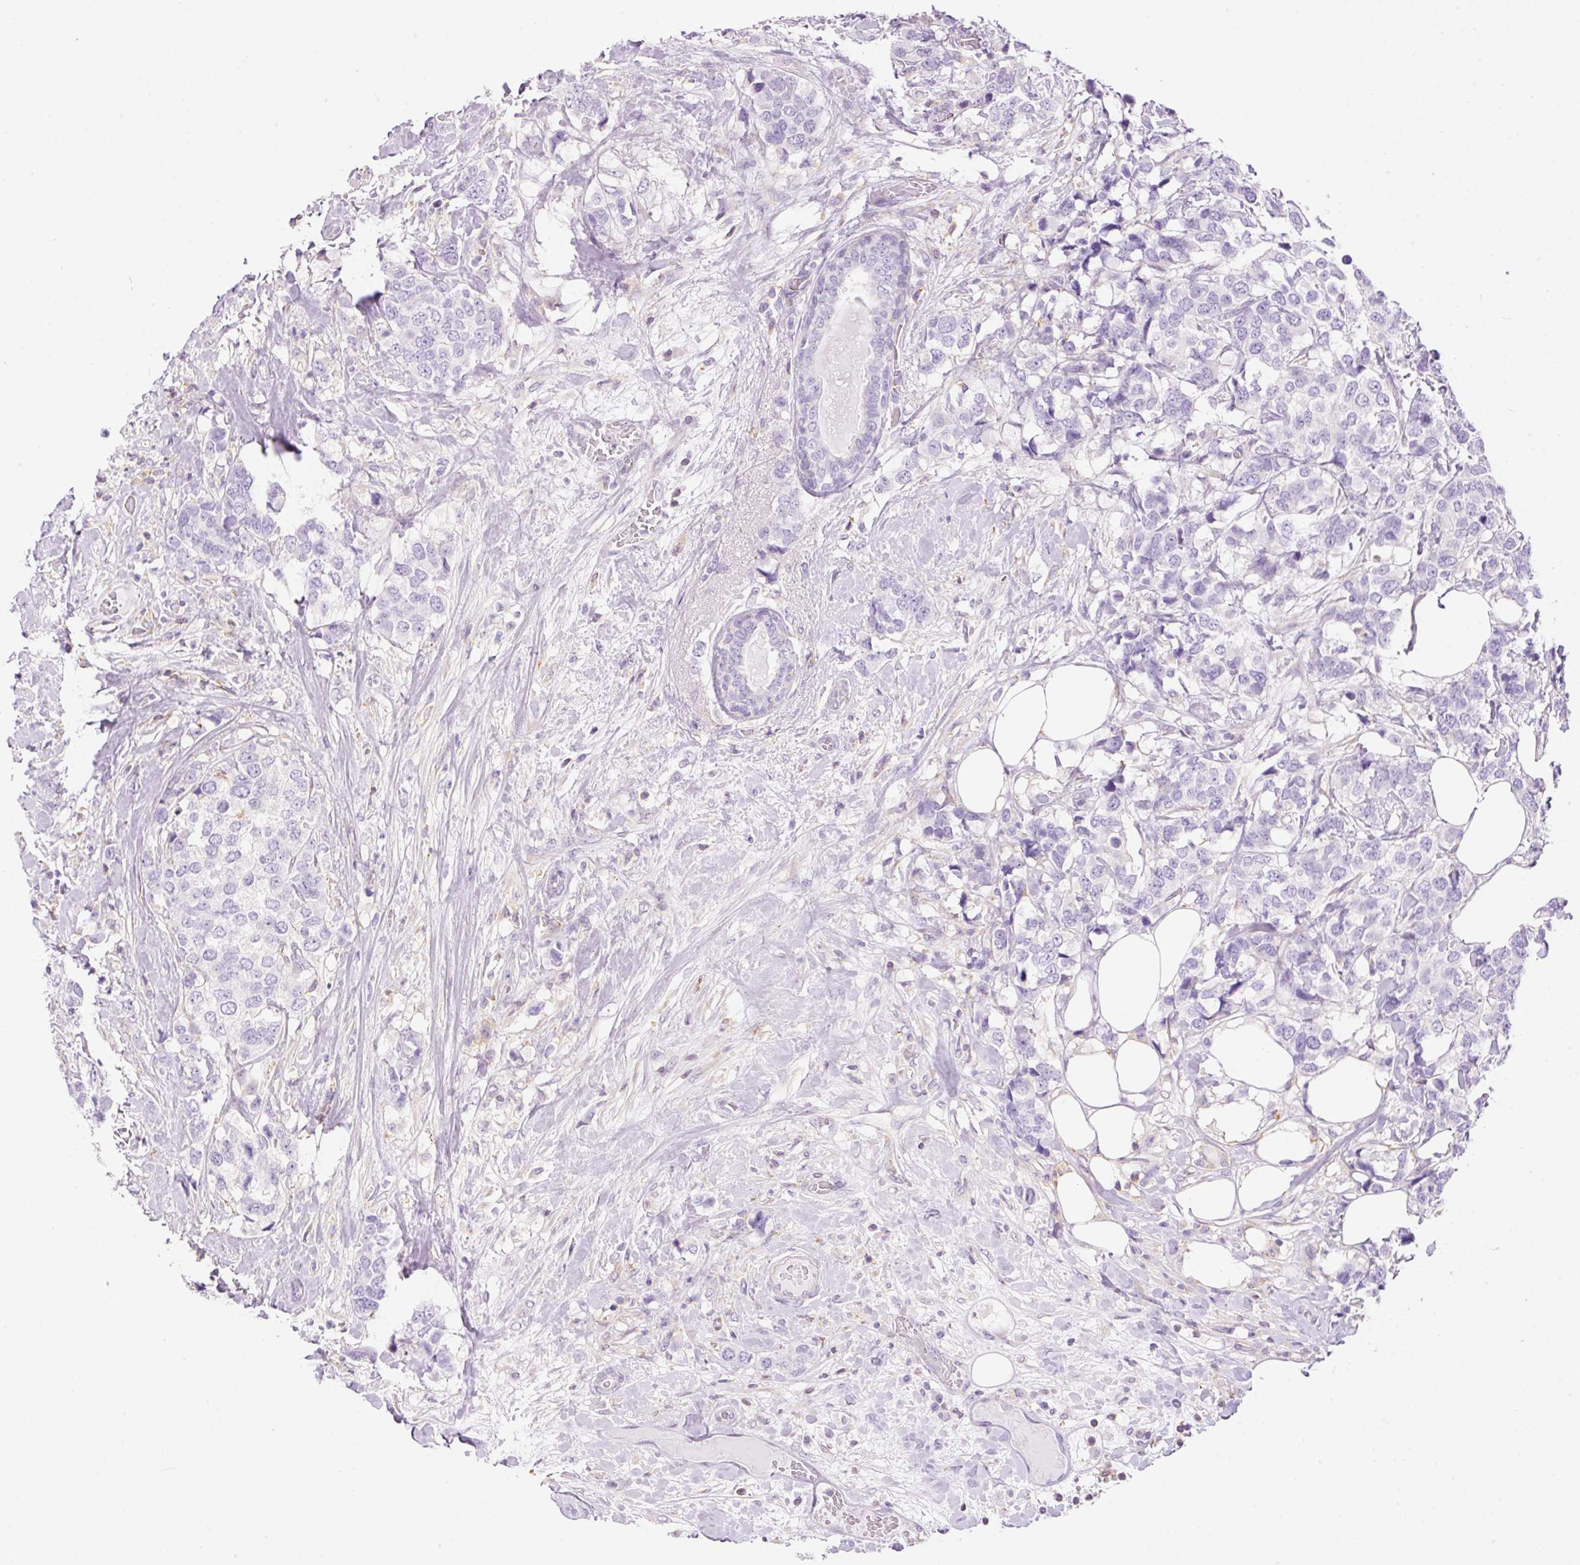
{"staining": {"intensity": "negative", "quantity": "none", "location": "none"}, "tissue": "breast cancer", "cell_type": "Tumor cells", "image_type": "cancer", "snomed": [{"axis": "morphology", "description": "Lobular carcinoma"}, {"axis": "topography", "description": "Breast"}], "caption": "Tumor cells are negative for brown protein staining in breast cancer (lobular carcinoma).", "gene": "DOK6", "patient": {"sex": "female", "age": 59}}